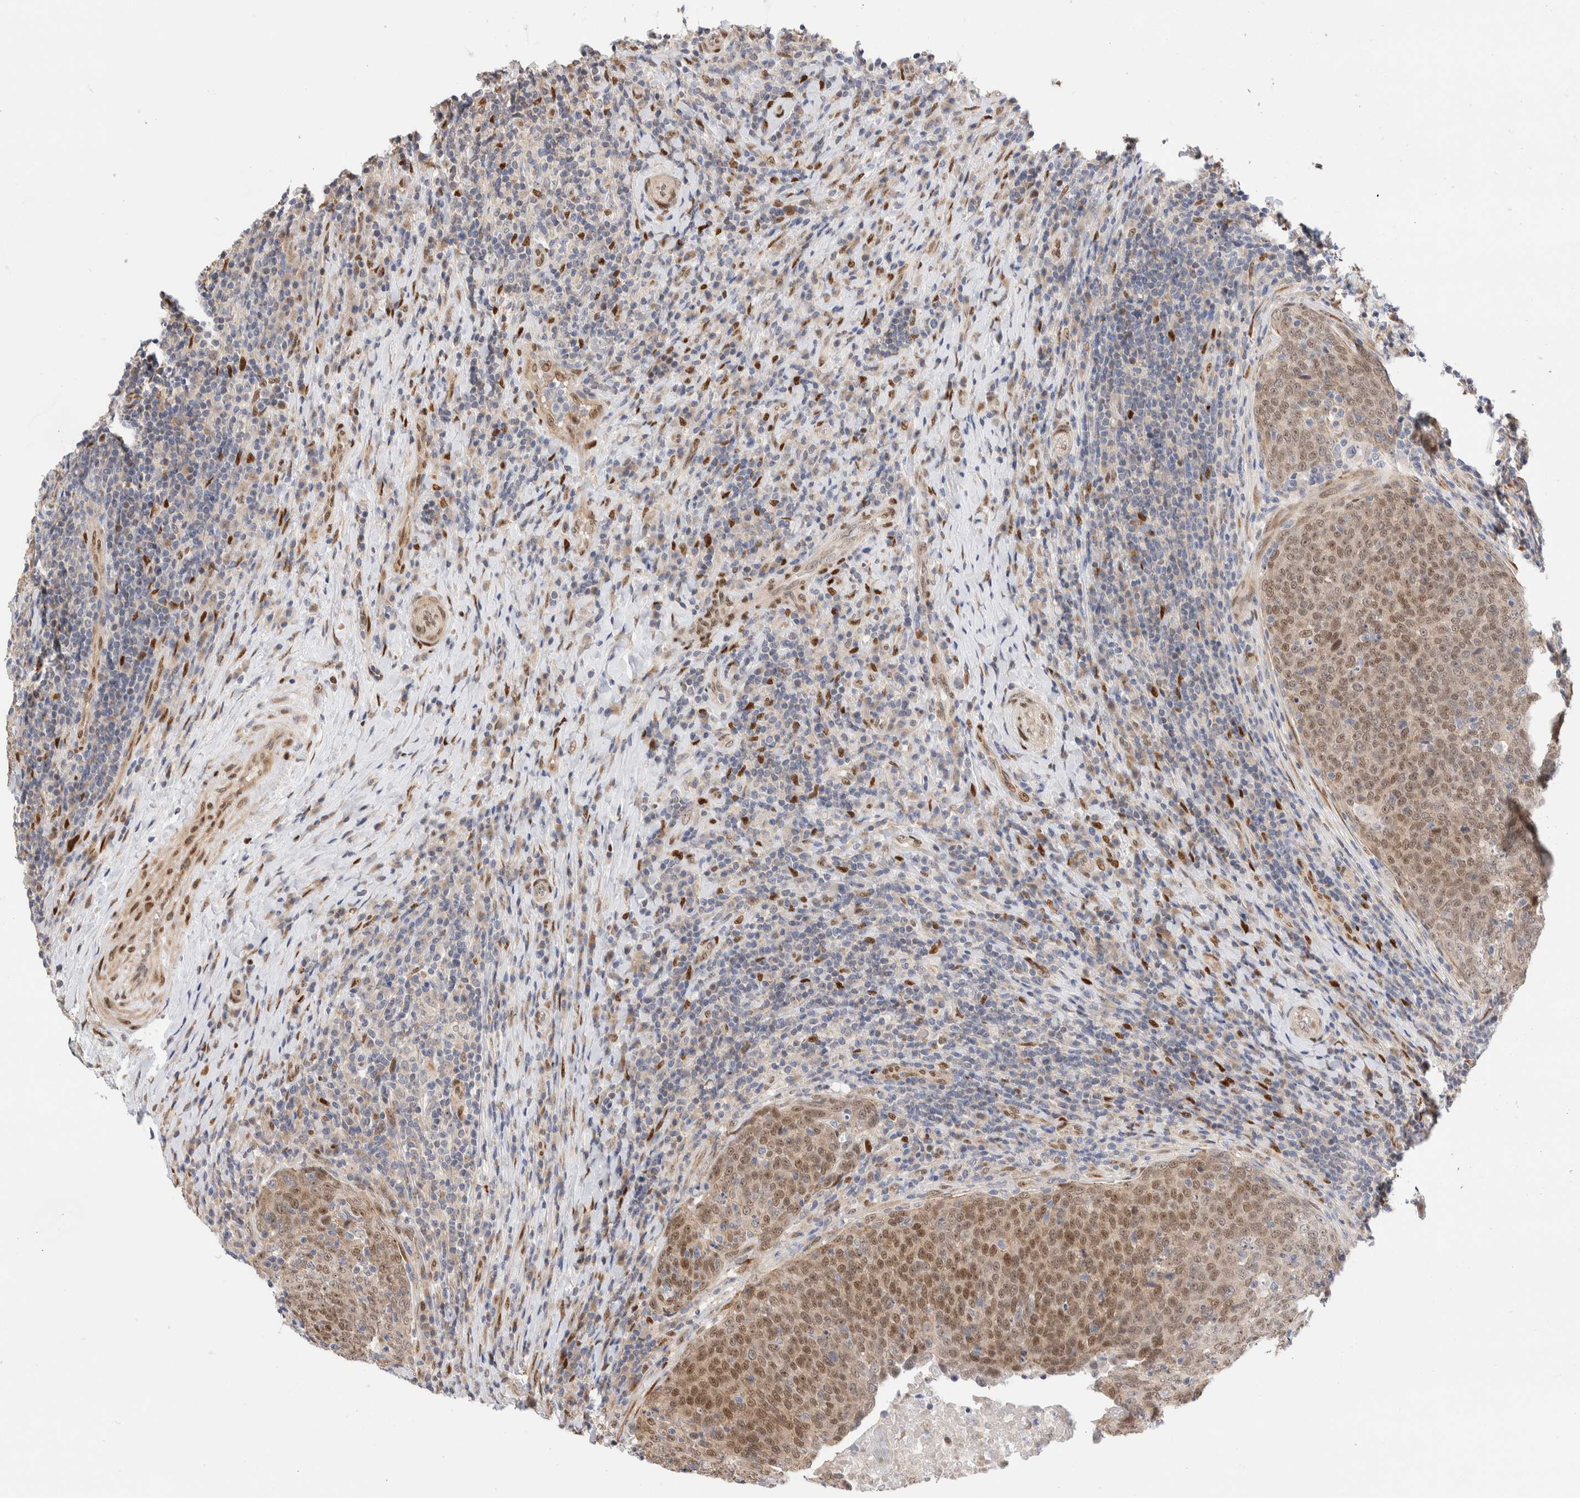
{"staining": {"intensity": "moderate", "quantity": ">75%", "location": "cytoplasmic/membranous,nuclear"}, "tissue": "head and neck cancer", "cell_type": "Tumor cells", "image_type": "cancer", "snomed": [{"axis": "morphology", "description": "Squamous cell carcinoma, NOS"}, {"axis": "morphology", "description": "Squamous cell carcinoma, metastatic, NOS"}, {"axis": "topography", "description": "Lymph node"}, {"axis": "topography", "description": "Head-Neck"}], "caption": "A micrograph of human metastatic squamous cell carcinoma (head and neck) stained for a protein displays moderate cytoplasmic/membranous and nuclear brown staining in tumor cells. Using DAB (3,3'-diaminobenzidine) (brown) and hematoxylin (blue) stains, captured at high magnification using brightfield microscopy.", "gene": "NSMAF", "patient": {"sex": "male", "age": 62}}